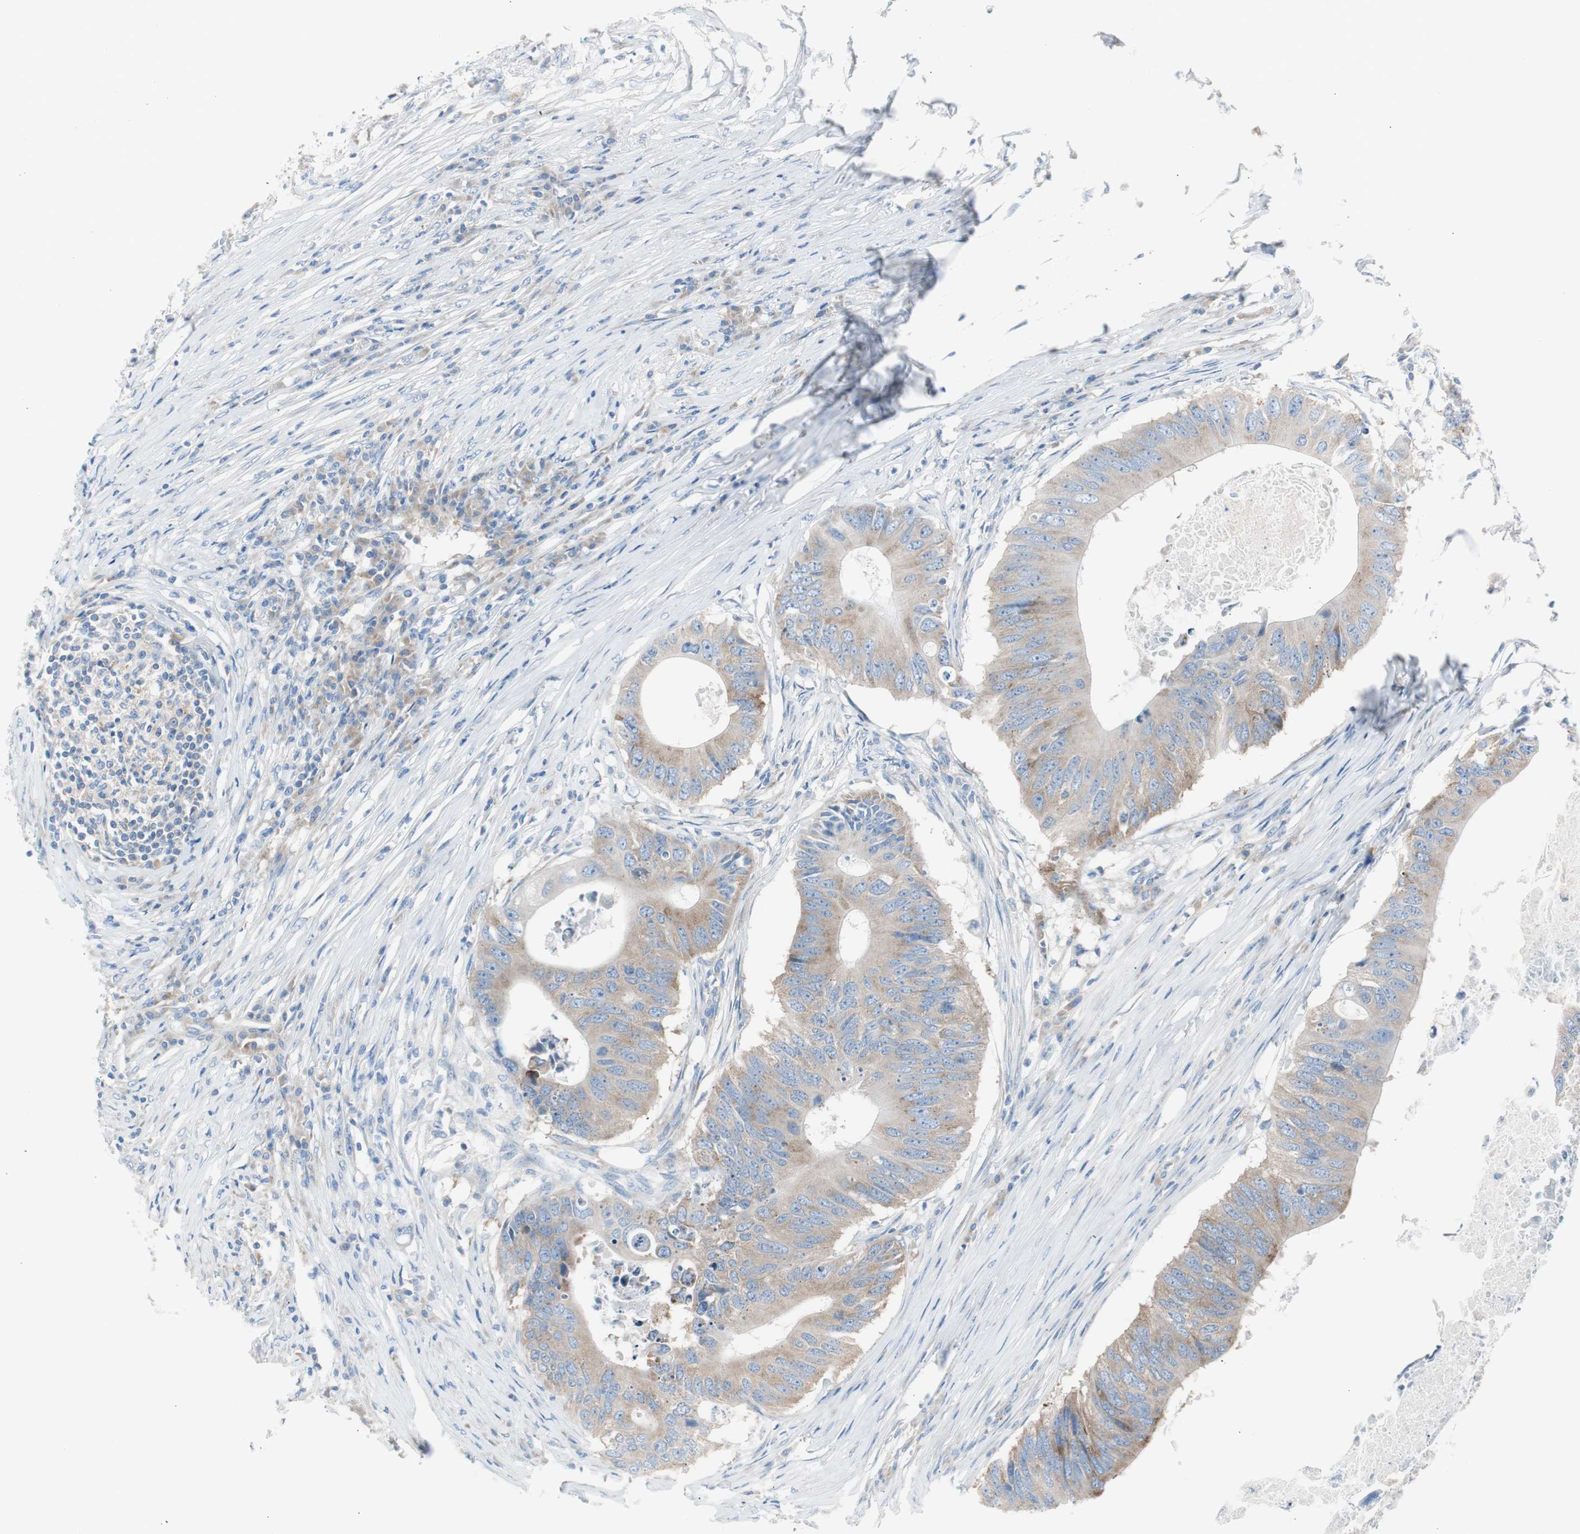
{"staining": {"intensity": "weak", "quantity": ">75%", "location": "cytoplasmic/membranous"}, "tissue": "colorectal cancer", "cell_type": "Tumor cells", "image_type": "cancer", "snomed": [{"axis": "morphology", "description": "Adenocarcinoma, NOS"}, {"axis": "topography", "description": "Colon"}], "caption": "This is a photomicrograph of immunohistochemistry staining of colorectal cancer (adenocarcinoma), which shows weak expression in the cytoplasmic/membranous of tumor cells.", "gene": "RPS12", "patient": {"sex": "male", "age": 71}}